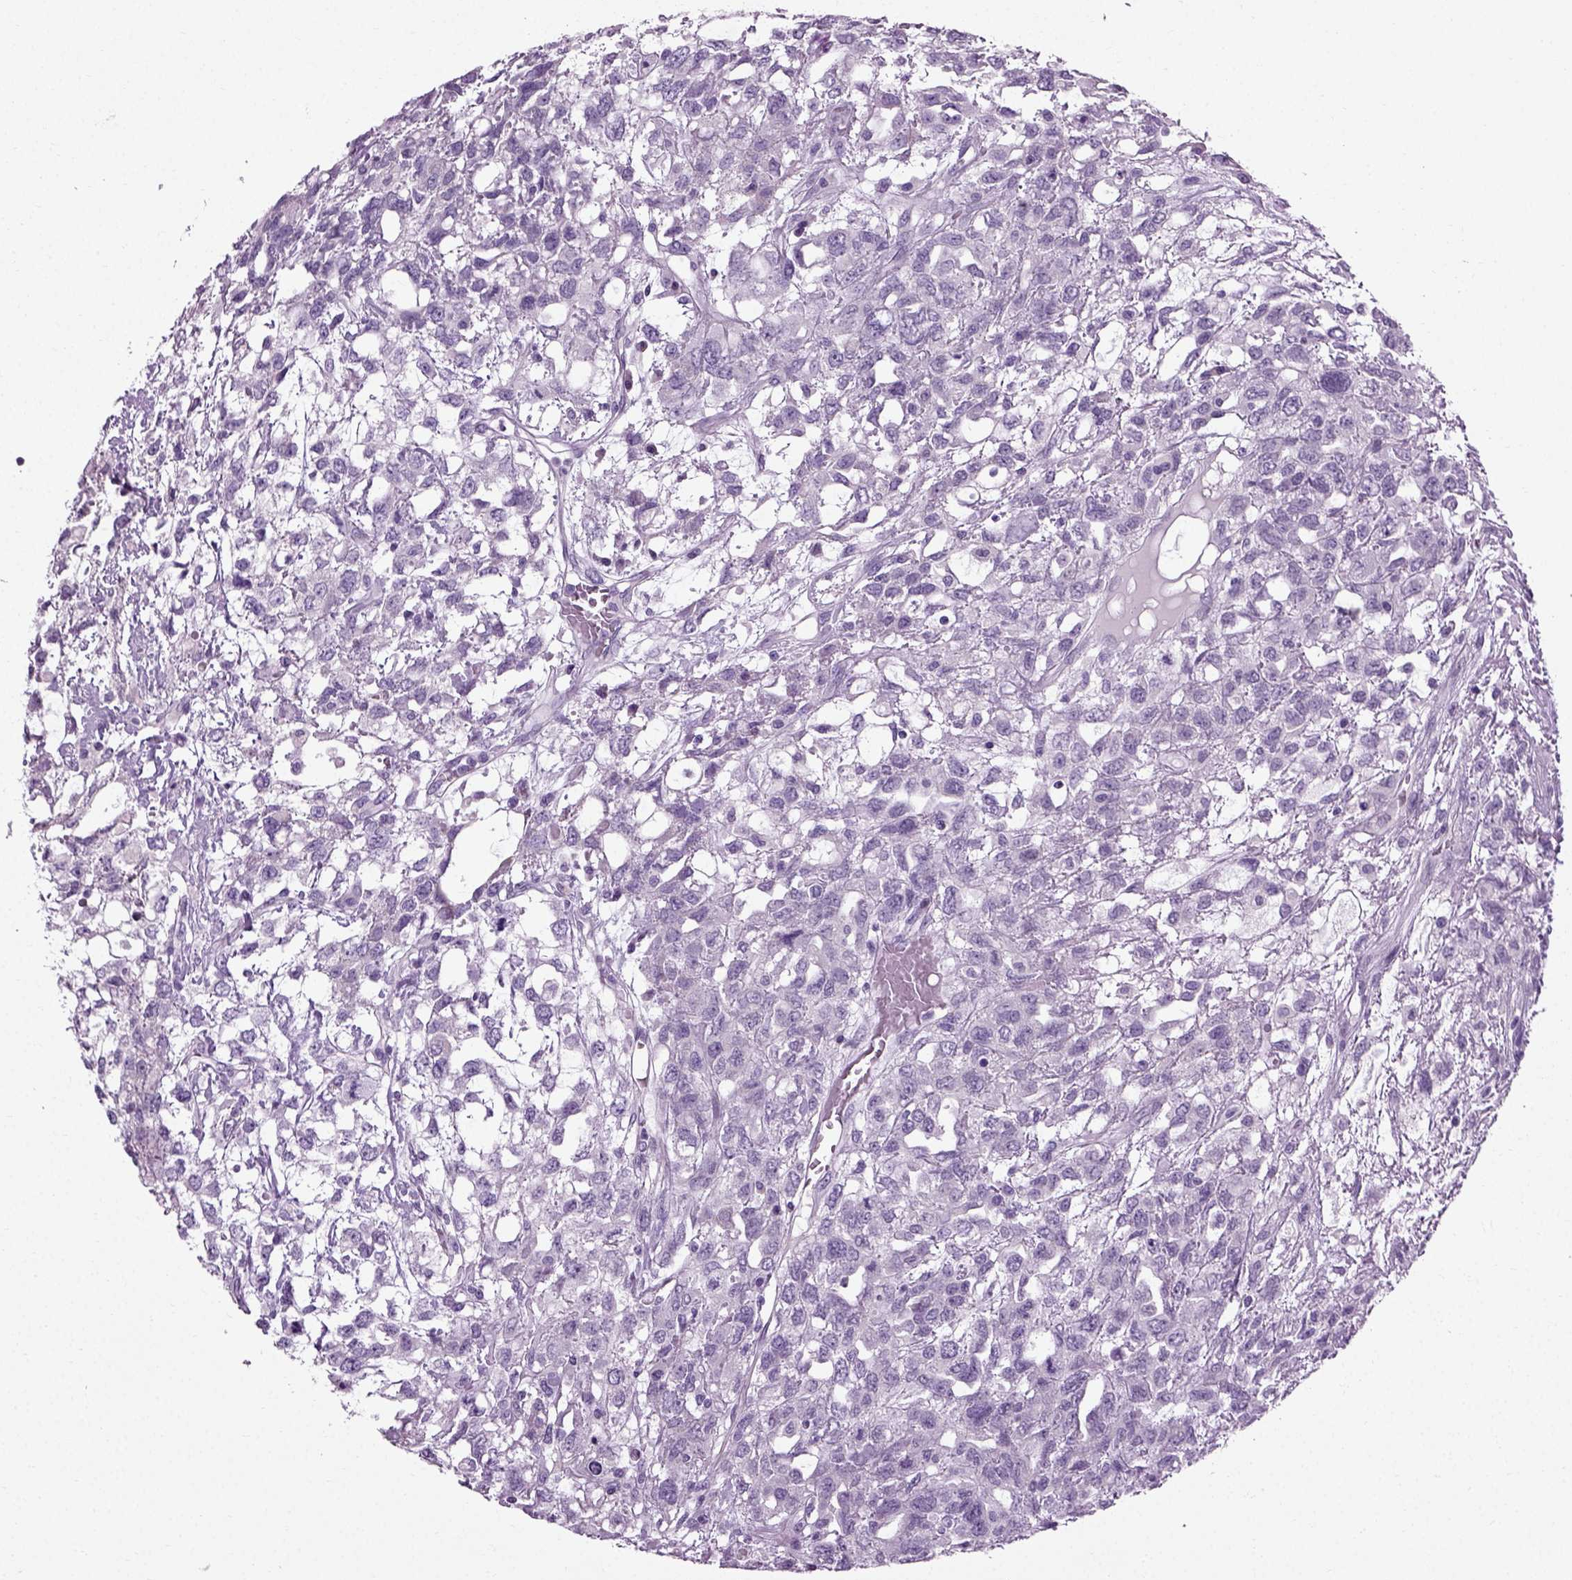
{"staining": {"intensity": "negative", "quantity": "none", "location": "none"}, "tissue": "testis cancer", "cell_type": "Tumor cells", "image_type": "cancer", "snomed": [{"axis": "morphology", "description": "Seminoma, NOS"}, {"axis": "topography", "description": "Testis"}], "caption": "An immunohistochemistry image of seminoma (testis) is shown. There is no staining in tumor cells of seminoma (testis). Brightfield microscopy of immunohistochemistry stained with DAB (brown) and hematoxylin (blue), captured at high magnification.", "gene": "SCG5", "patient": {"sex": "male", "age": 52}}